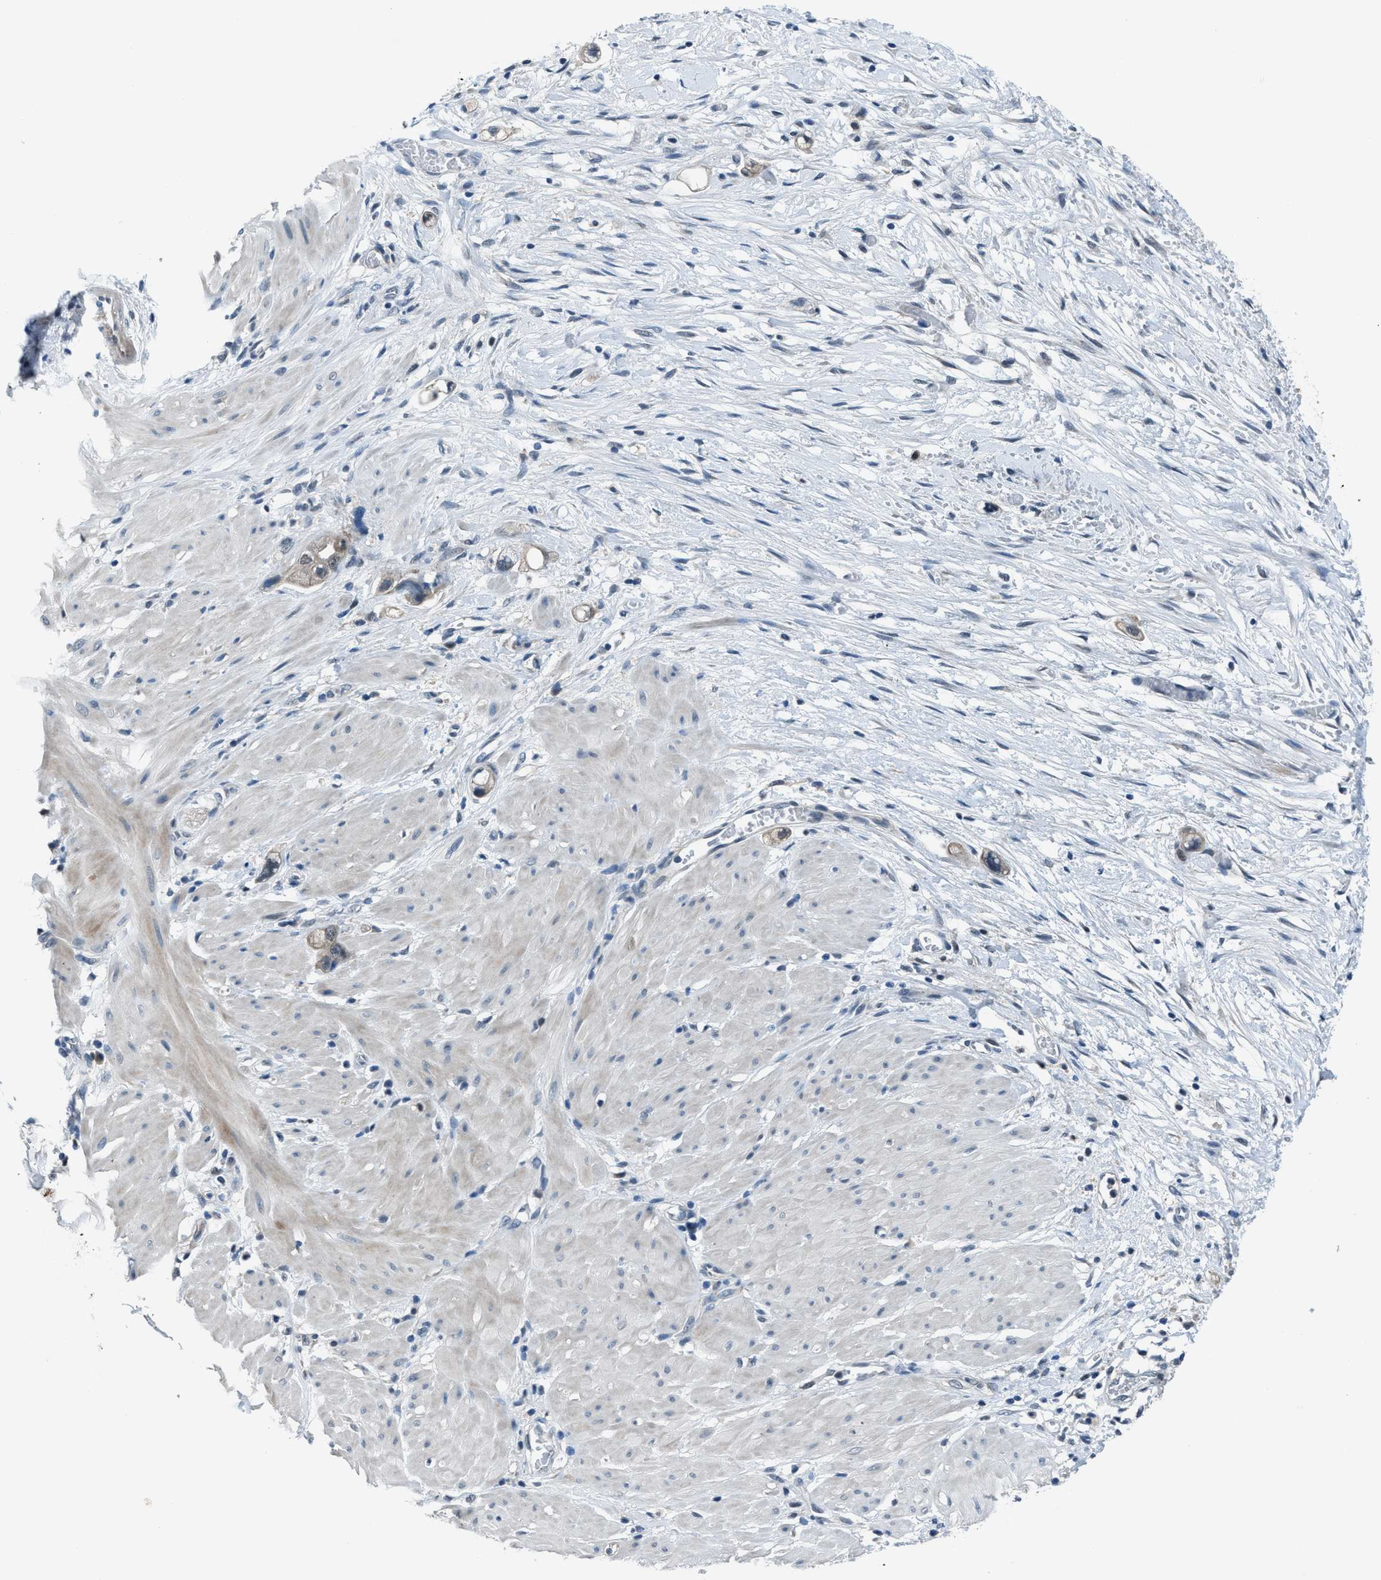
{"staining": {"intensity": "weak", "quantity": ">75%", "location": "cytoplasmic/membranous"}, "tissue": "stomach cancer", "cell_type": "Tumor cells", "image_type": "cancer", "snomed": [{"axis": "morphology", "description": "Adenocarcinoma, NOS"}, {"axis": "topography", "description": "Stomach"}, {"axis": "topography", "description": "Stomach, lower"}], "caption": "This image displays immunohistochemistry staining of human stomach adenocarcinoma, with low weak cytoplasmic/membranous expression in about >75% of tumor cells.", "gene": "DUSP19", "patient": {"sex": "female", "age": 48}}